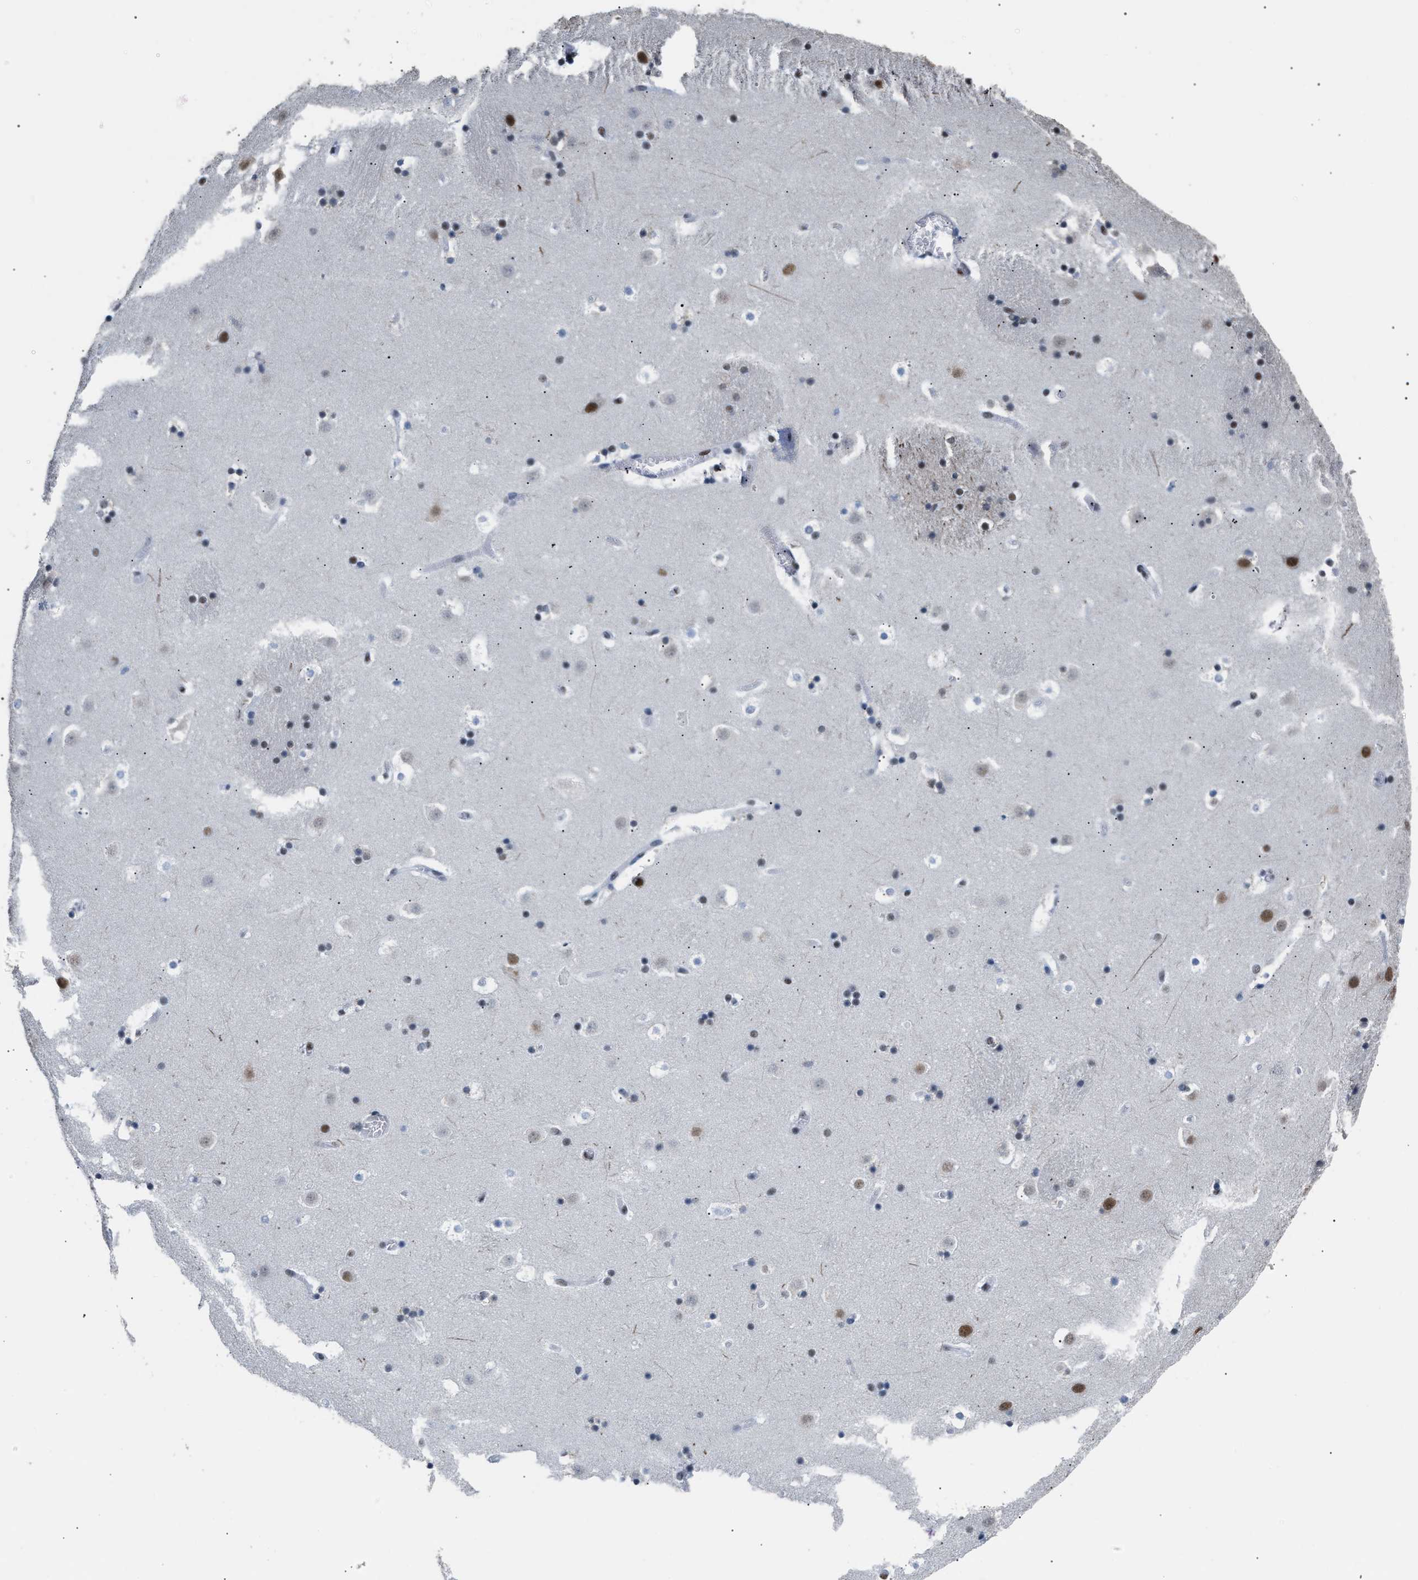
{"staining": {"intensity": "weak", "quantity": "<25%", "location": "nuclear"}, "tissue": "caudate", "cell_type": "Glial cells", "image_type": "normal", "snomed": [{"axis": "morphology", "description": "Normal tissue, NOS"}, {"axis": "topography", "description": "Lateral ventricle wall"}], "caption": "Histopathology image shows no protein expression in glial cells of unremarkable caudate. Nuclei are stained in blue.", "gene": "CCAR2", "patient": {"sex": "male", "age": 45}}